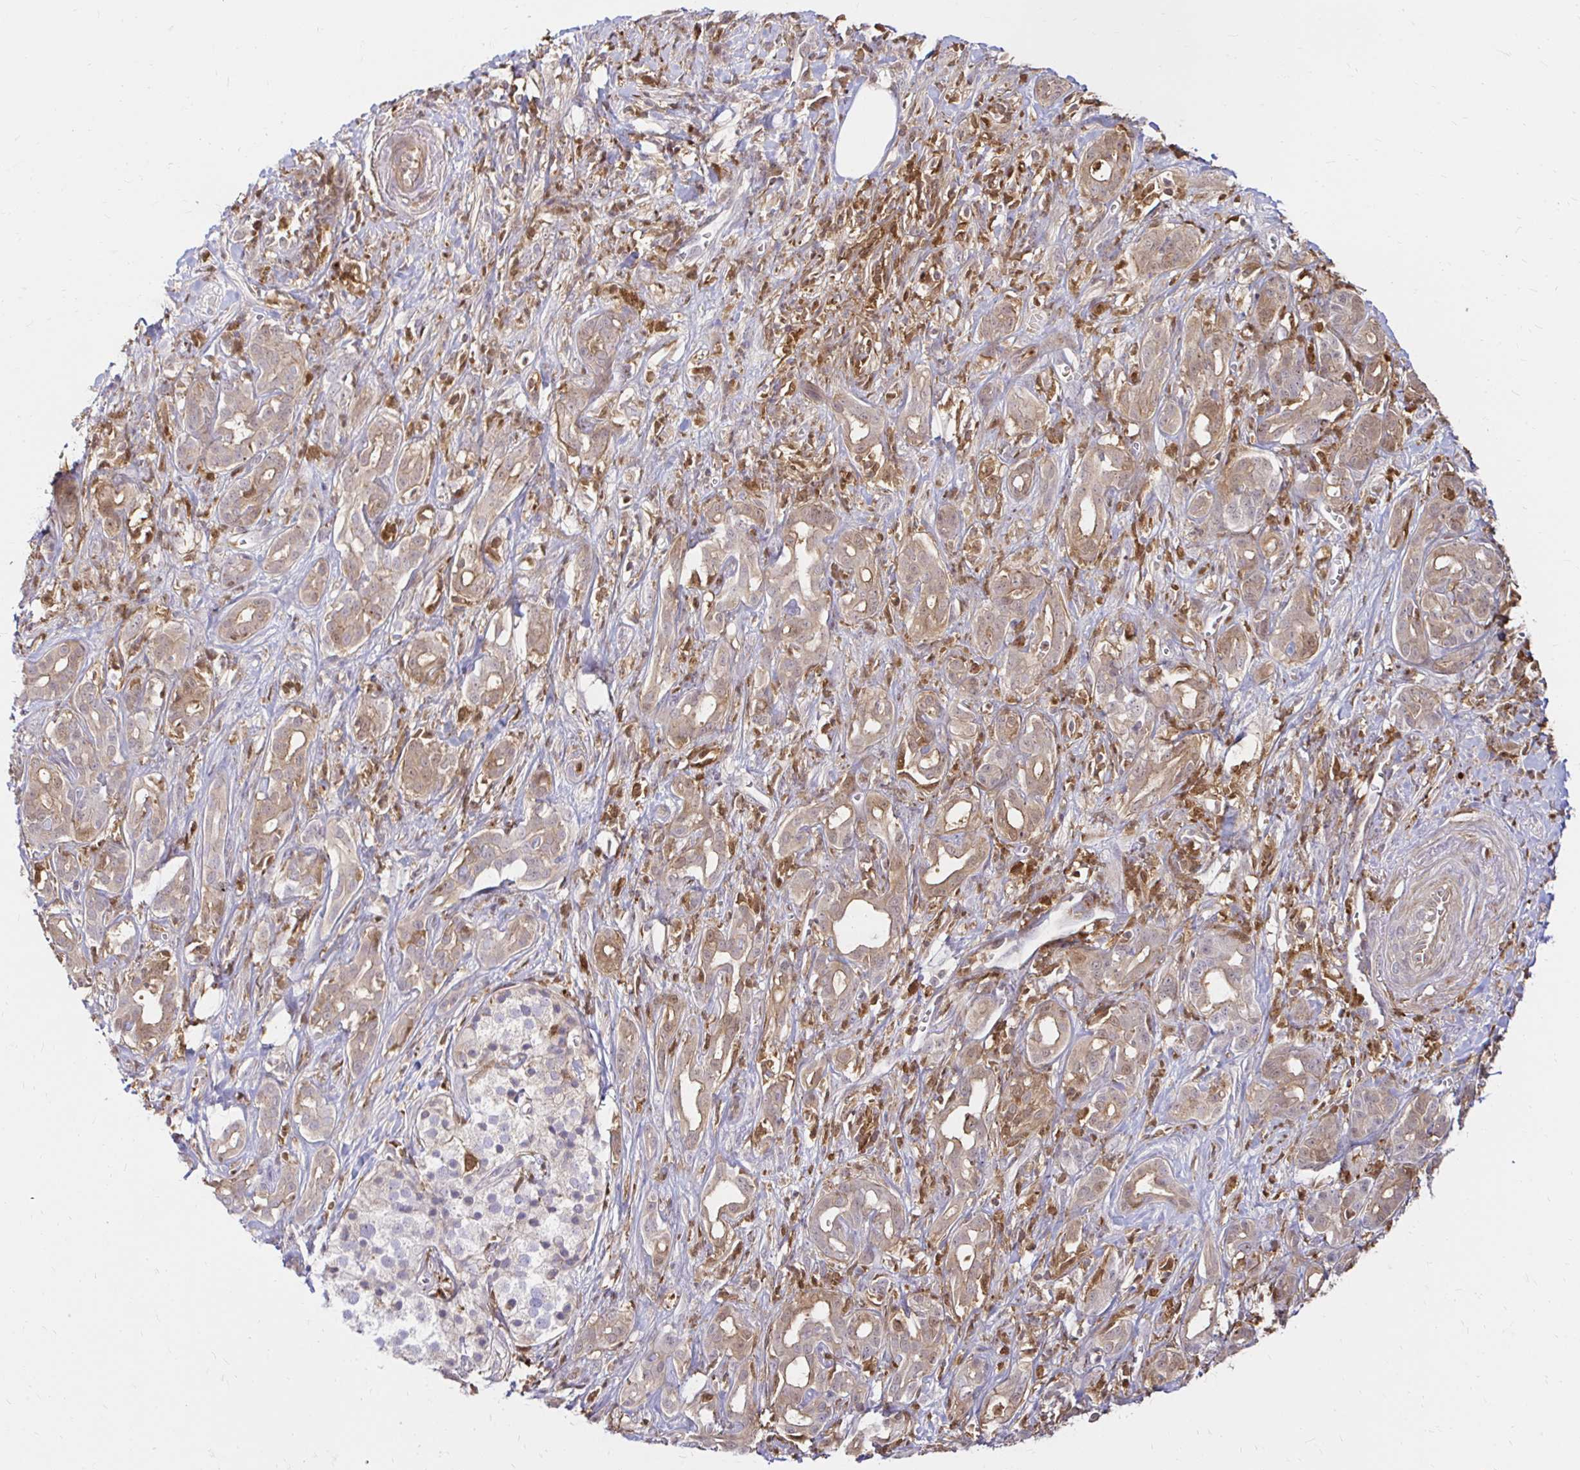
{"staining": {"intensity": "weak", "quantity": ">75%", "location": "cytoplasmic/membranous"}, "tissue": "pancreatic cancer", "cell_type": "Tumor cells", "image_type": "cancer", "snomed": [{"axis": "morphology", "description": "Adenocarcinoma, NOS"}, {"axis": "topography", "description": "Pancreas"}], "caption": "Brown immunohistochemical staining in pancreatic adenocarcinoma displays weak cytoplasmic/membranous expression in about >75% of tumor cells. (DAB = brown stain, brightfield microscopy at high magnification).", "gene": "PYCARD", "patient": {"sex": "male", "age": 61}}